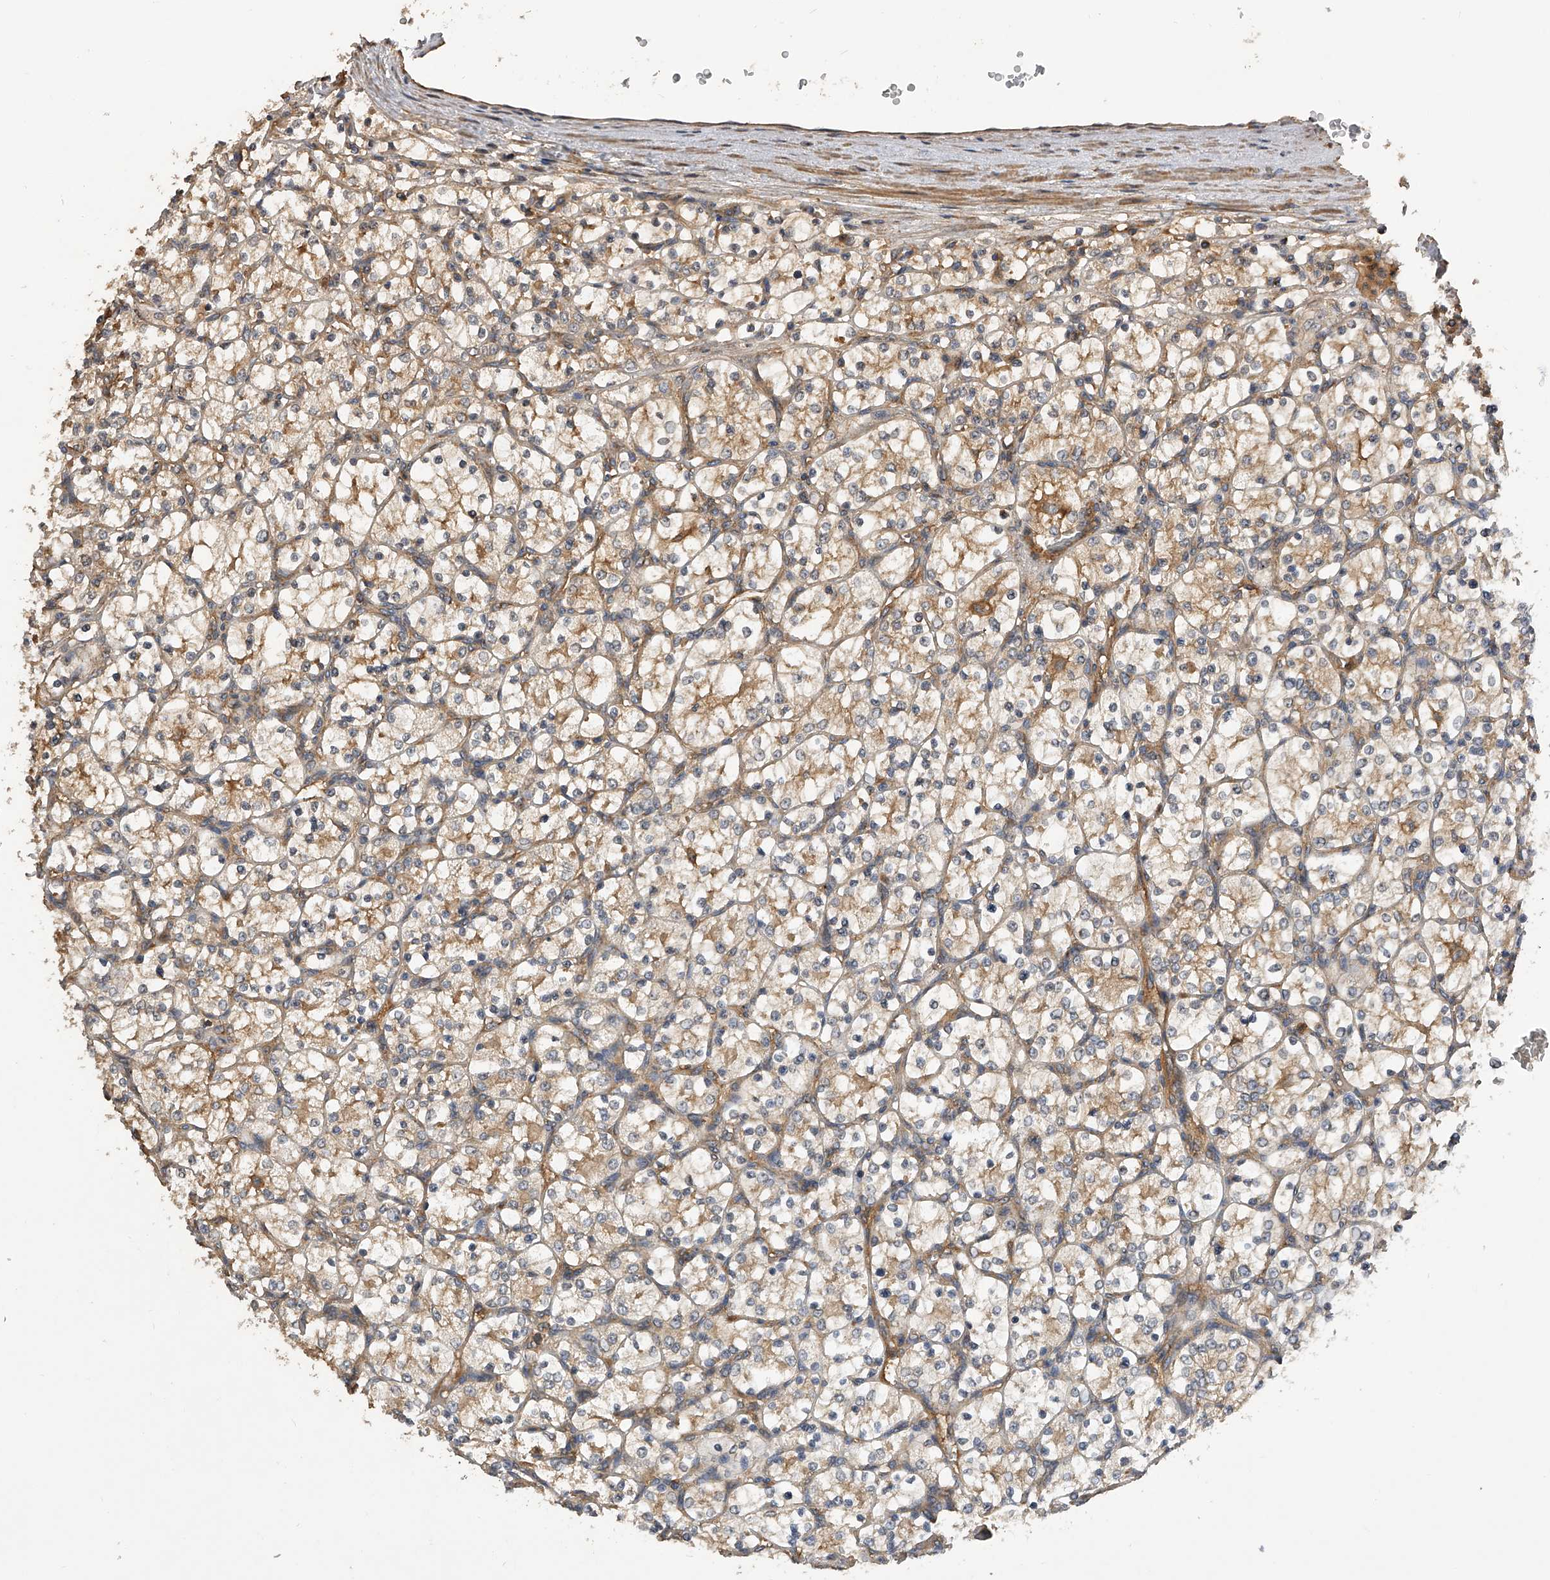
{"staining": {"intensity": "moderate", "quantity": "25%-75%", "location": "cytoplasmic/membranous"}, "tissue": "renal cancer", "cell_type": "Tumor cells", "image_type": "cancer", "snomed": [{"axis": "morphology", "description": "Adenocarcinoma, NOS"}, {"axis": "topography", "description": "Kidney"}], "caption": "There is medium levels of moderate cytoplasmic/membranous expression in tumor cells of renal cancer, as demonstrated by immunohistochemical staining (brown color).", "gene": "PTPRA", "patient": {"sex": "female", "age": 69}}